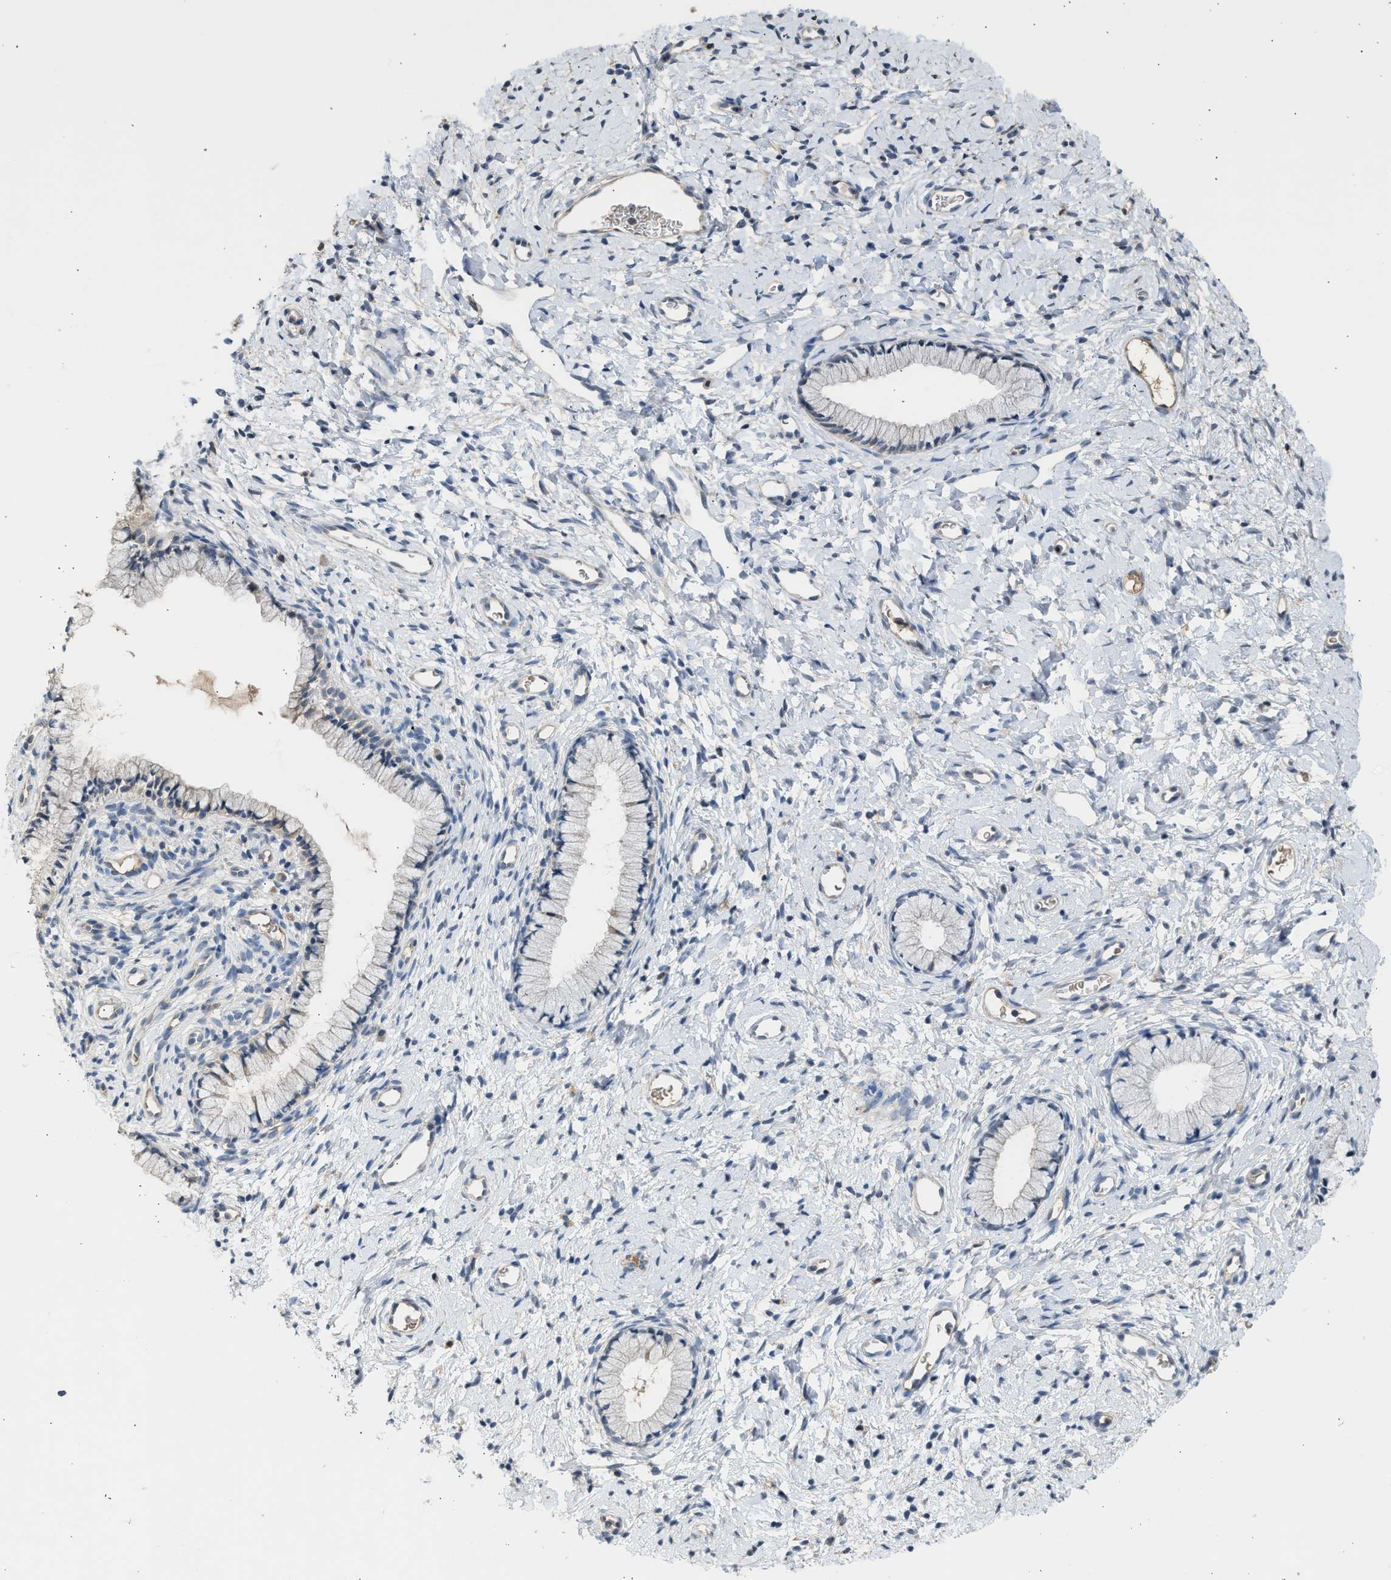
{"staining": {"intensity": "negative", "quantity": "none", "location": "none"}, "tissue": "cervix", "cell_type": "Glandular cells", "image_type": "normal", "snomed": [{"axis": "morphology", "description": "Normal tissue, NOS"}, {"axis": "topography", "description": "Cervix"}], "caption": "A histopathology image of human cervix is negative for staining in glandular cells. (Immunohistochemistry (ihc), brightfield microscopy, high magnification).", "gene": "SULT2A1", "patient": {"sex": "female", "age": 72}}